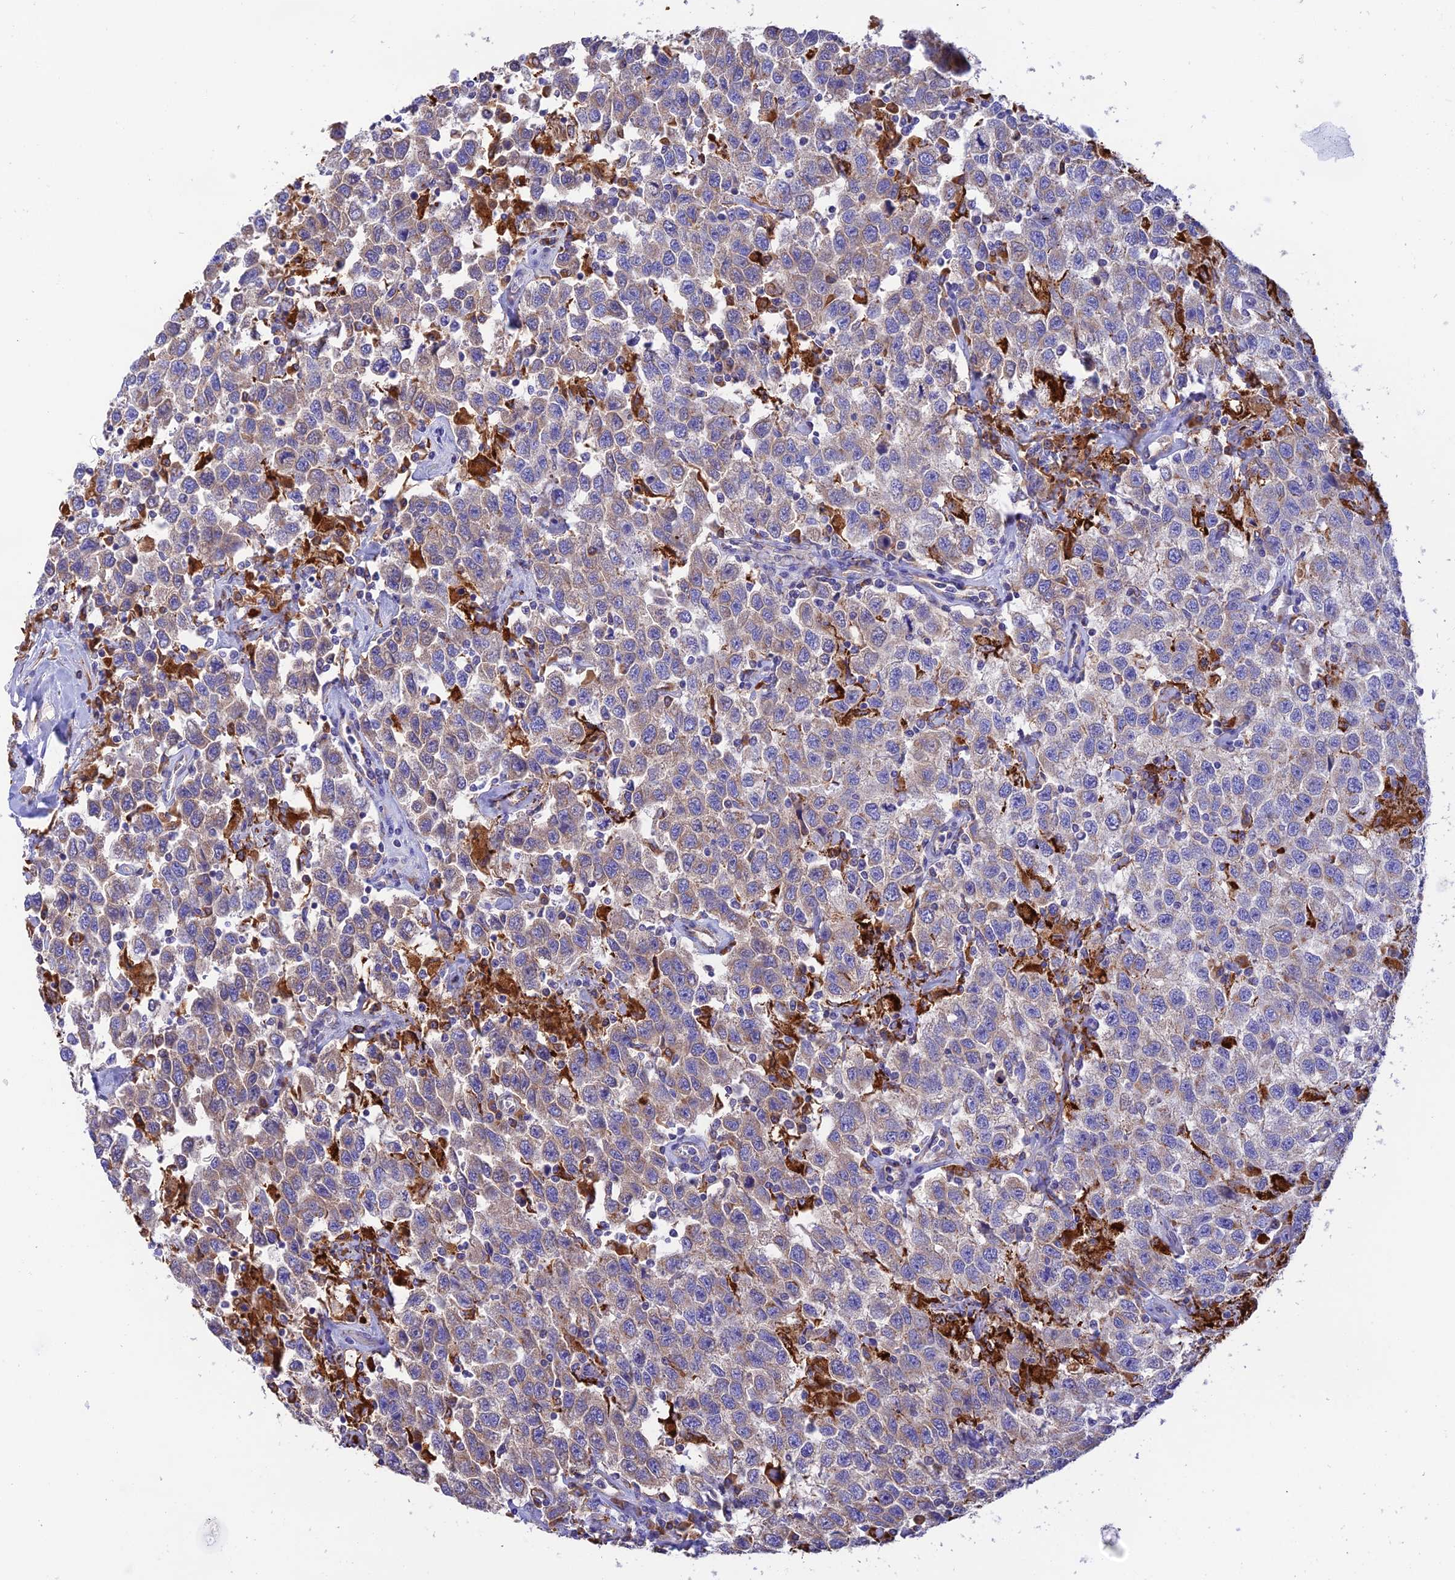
{"staining": {"intensity": "weak", "quantity": "25%-75%", "location": "cytoplasmic/membranous"}, "tissue": "testis cancer", "cell_type": "Tumor cells", "image_type": "cancer", "snomed": [{"axis": "morphology", "description": "Seminoma, NOS"}, {"axis": "topography", "description": "Testis"}], "caption": "Immunohistochemical staining of testis seminoma exhibits low levels of weak cytoplasmic/membranous protein staining in approximately 25%-75% of tumor cells. (IHC, brightfield microscopy, high magnification).", "gene": "VKORC1", "patient": {"sex": "male", "age": 41}}